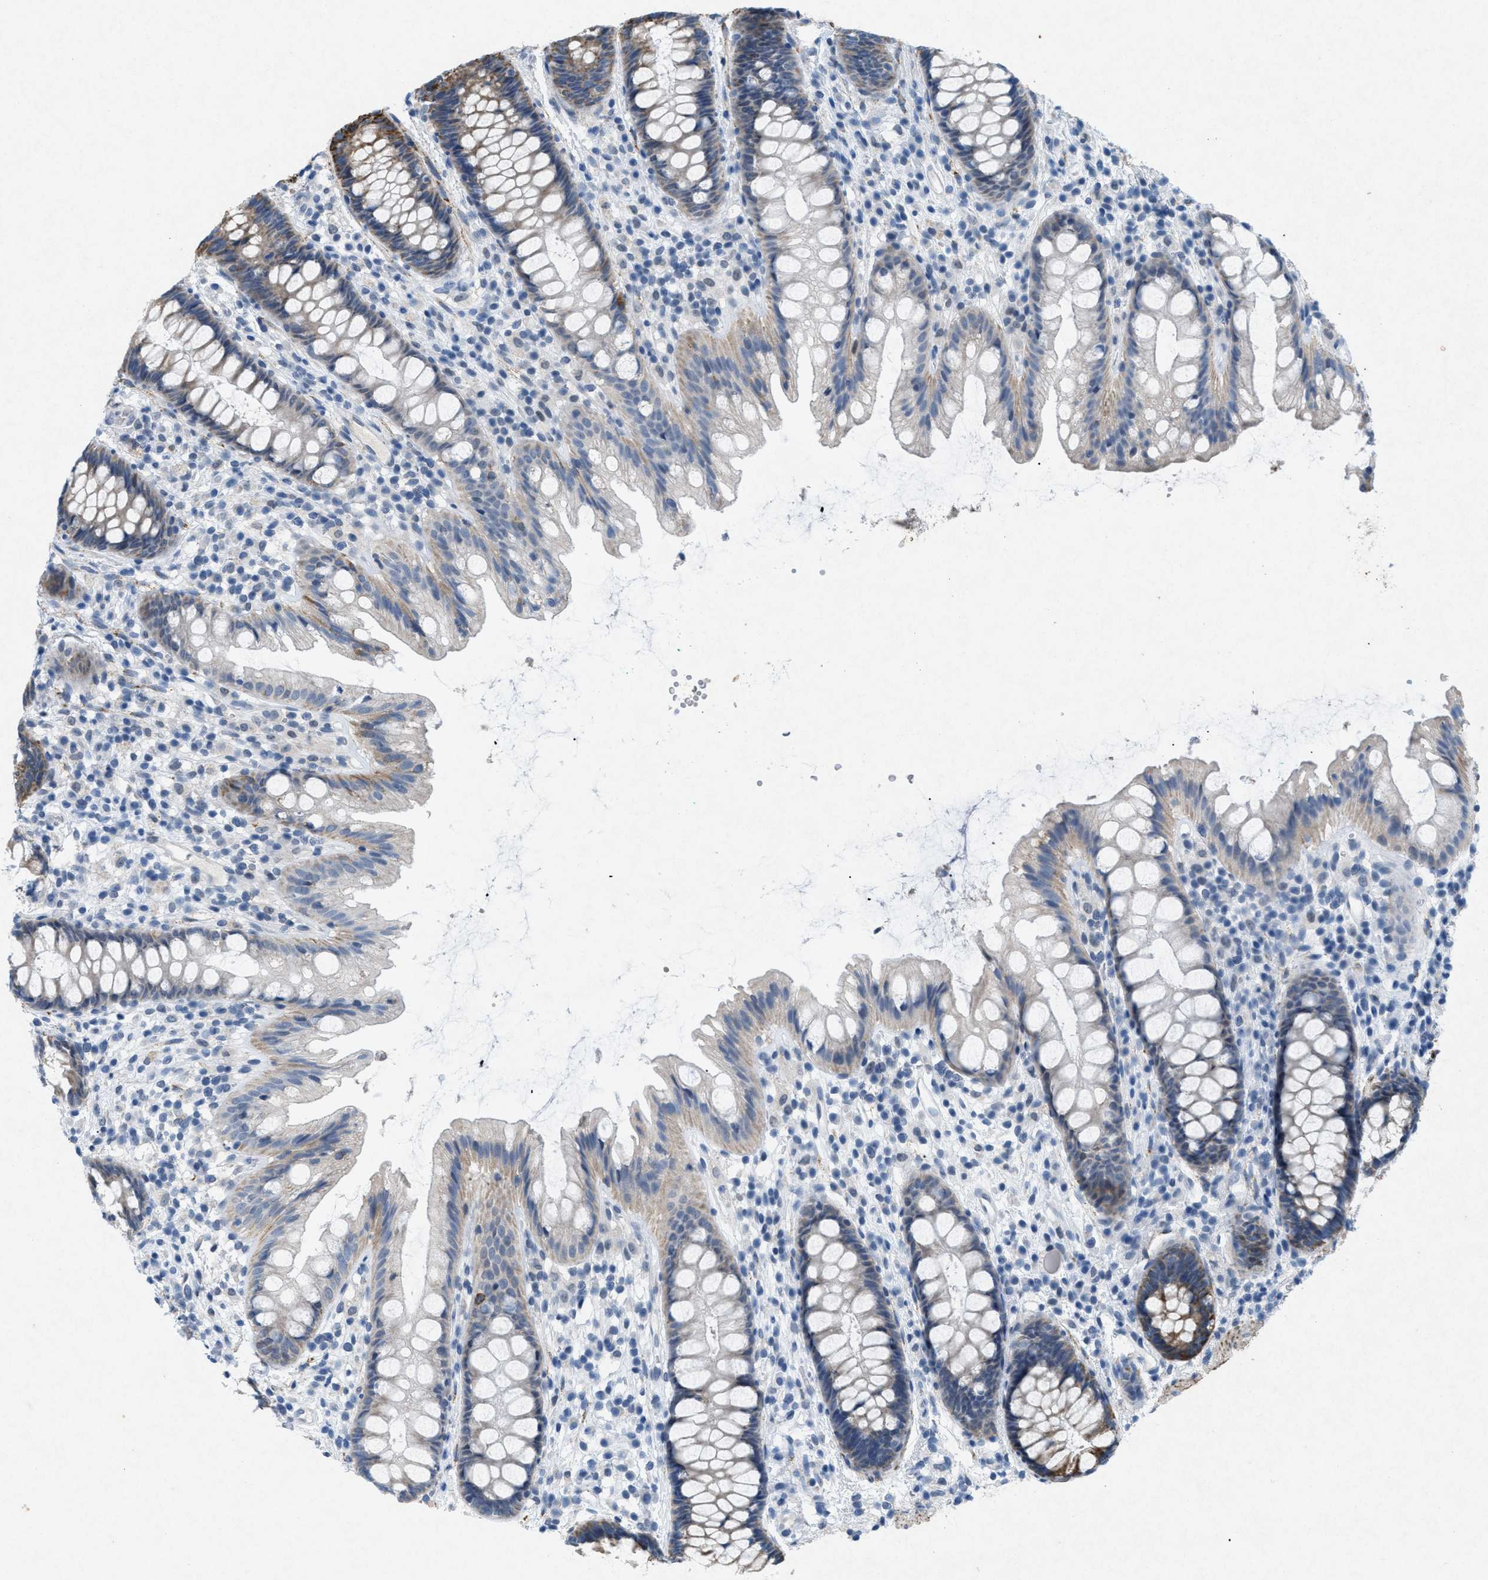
{"staining": {"intensity": "moderate", "quantity": "<25%", "location": "cytoplasmic/membranous"}, "tissue": "rectum", "cell_type": "Glandular cells", "image_type": "normal", "snomed": [{"axis": "morphology", "description": "Normal tissue, NOS"}, {"axis": "topography", "description": "Rectum"}], "caption": "Immunohistochemical staining of benign rectum displays <25% levels of moderate cytoplasmic/membranous protein expression in about <25% of glandular cells.", "gene": "TASOR", "patient": {"sex": "female", "age": 65}}